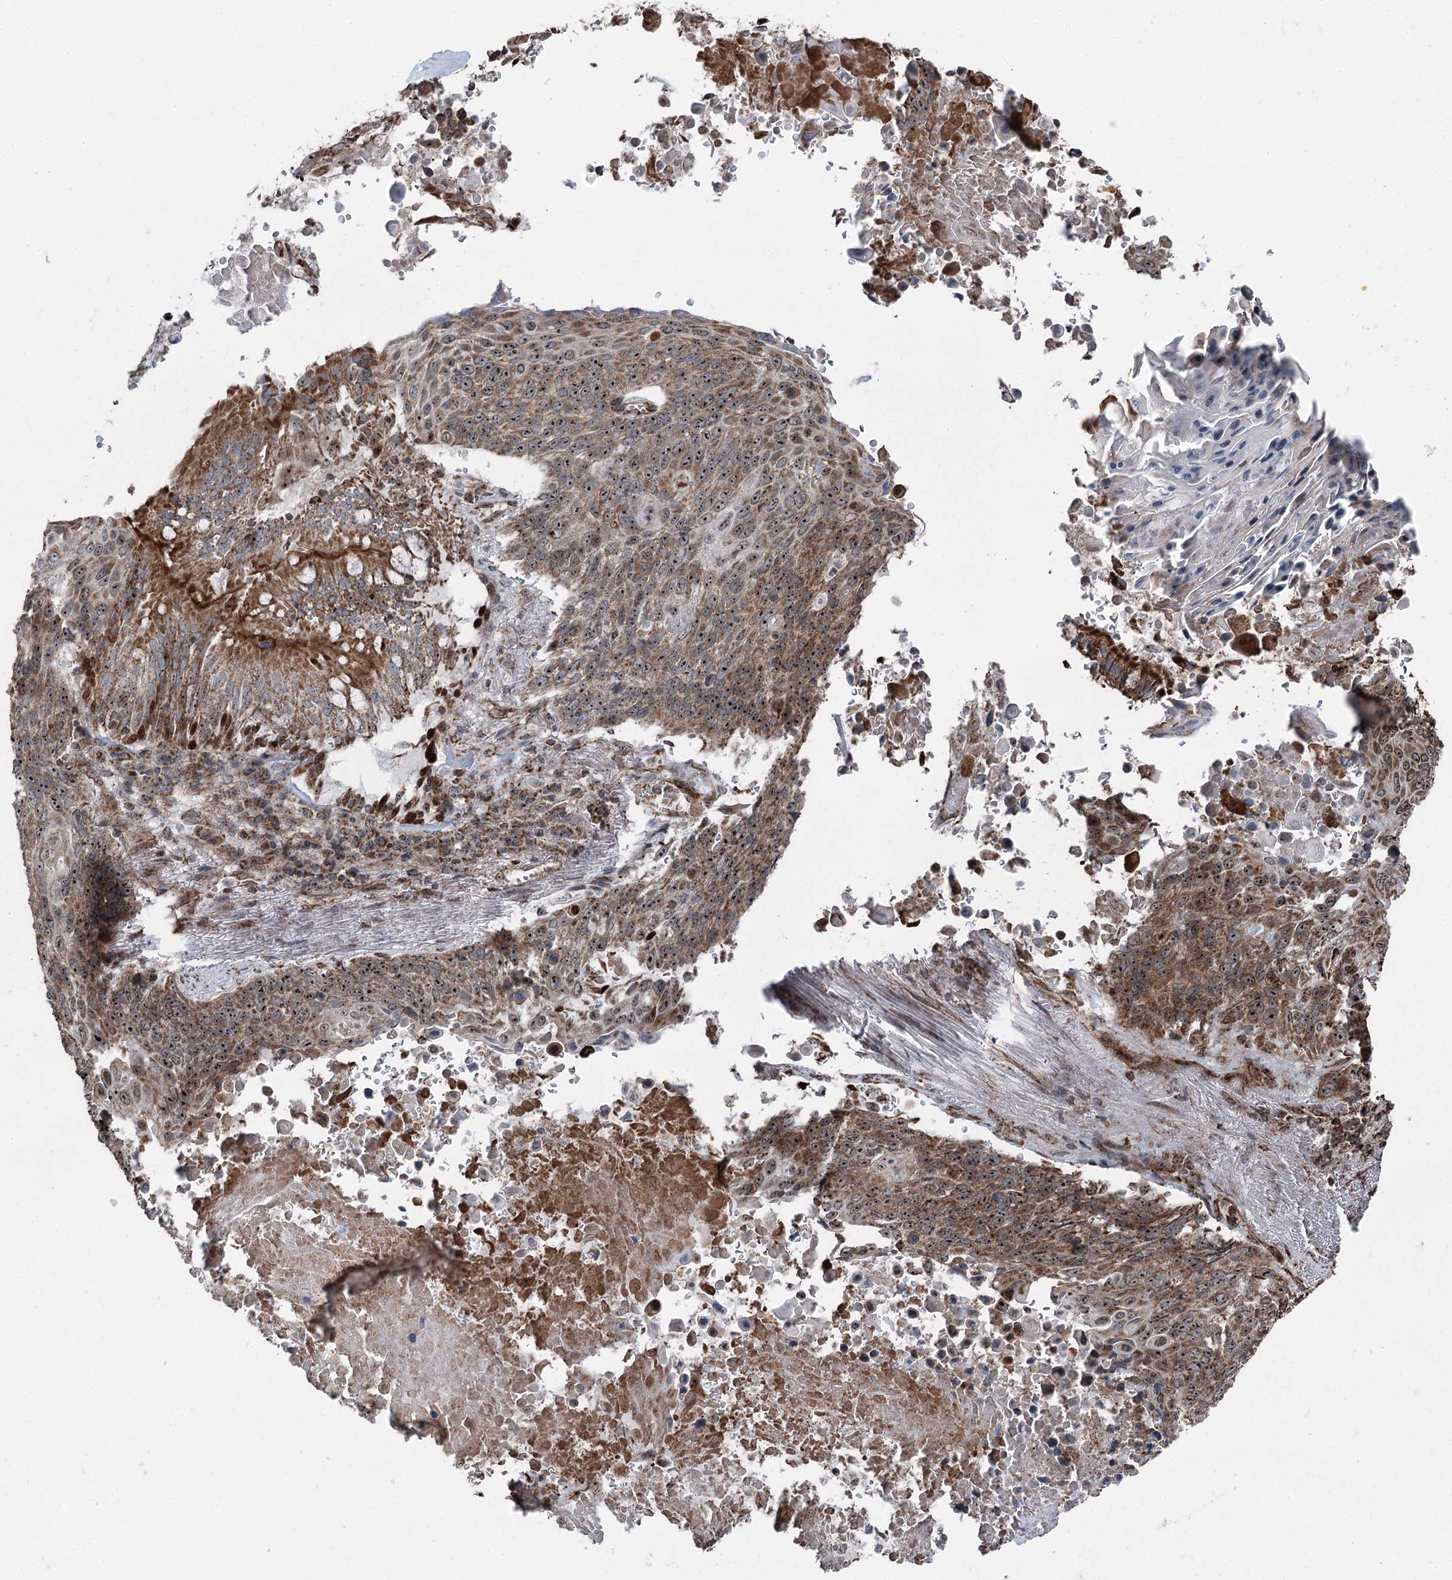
{"staining": {"intensity": "strong", "quantity": ">75%", "location": "cytoplasmic/membranous,nuclear"}, "tissue": "lung cancer", "cell_type": "Tumor cells", "image_type": "cancer", "snomed": [{"axis": "morphology", "description": "Squamous cell carcinoma, NOS"}, {"axis": "topography", "description": "Lung"}], "caption": "Strong cytoplasmic/membranous and nuclear positivity for a protein is seen in about >75% of tumor cells of lung squamous cell carcinoma using immunohistochemistry.", "gene": "STEEP1", "patient": {"sex": "male", "age": 66}}